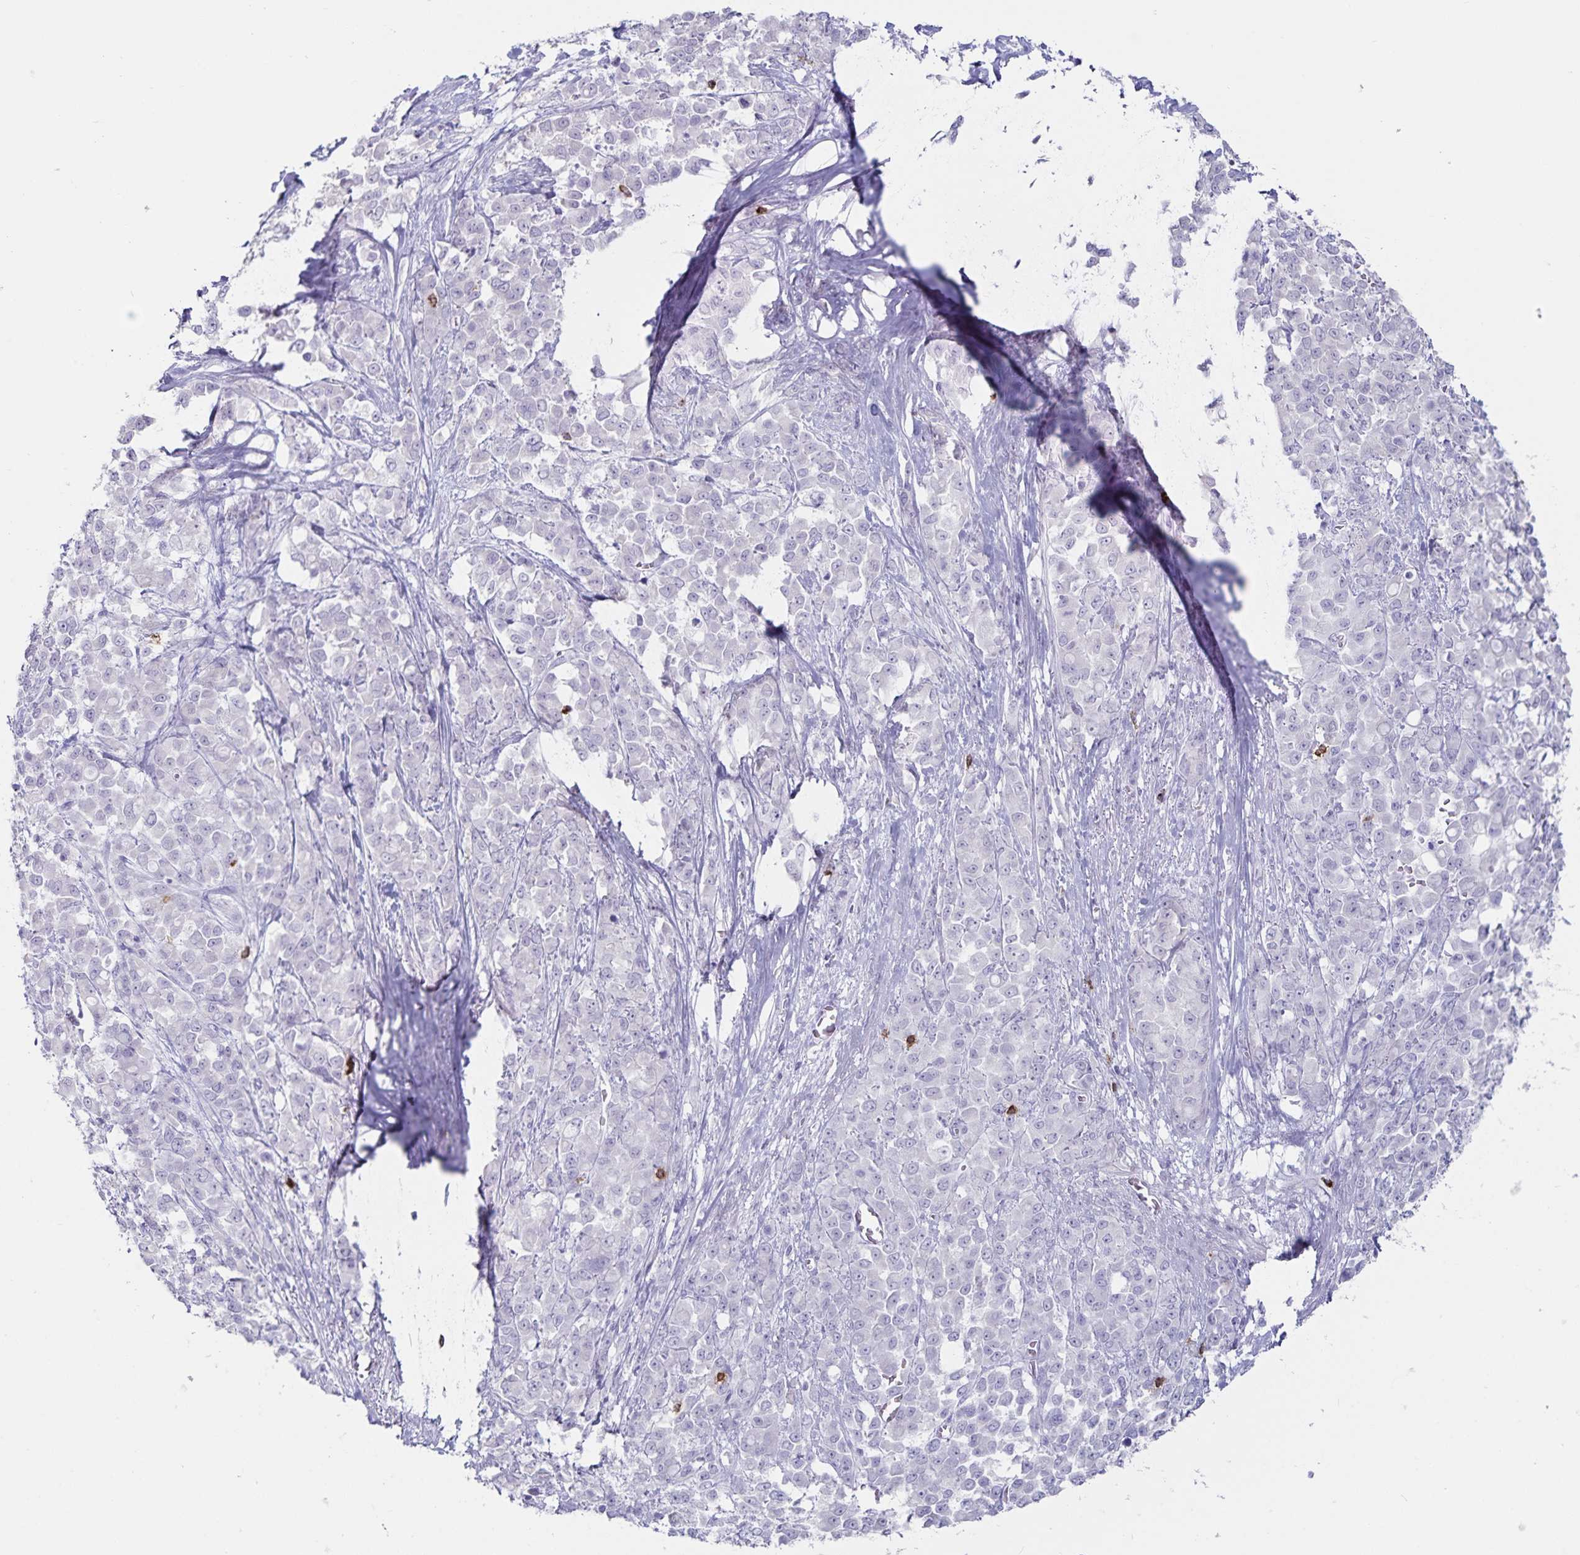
{"staining": {"intensity": "negative", "quantity": "none", "location": "none"}, "tissue": "stomach cancer", "cell_type": "Tumor cells", "image_type": "cancer", "snomed": [{"axis": "morphology", "description": "Adenocarcinoma, NOS"}, {"axis": "topography", "description": "Stomach"}], "caption": "Immunohistochemical staining of stomach cancer (adenocarcinoma) demonstrates no significant positivity in tumor cells.", "gene": "GNLY", "patient": {"sex": "female", "age": 76}}